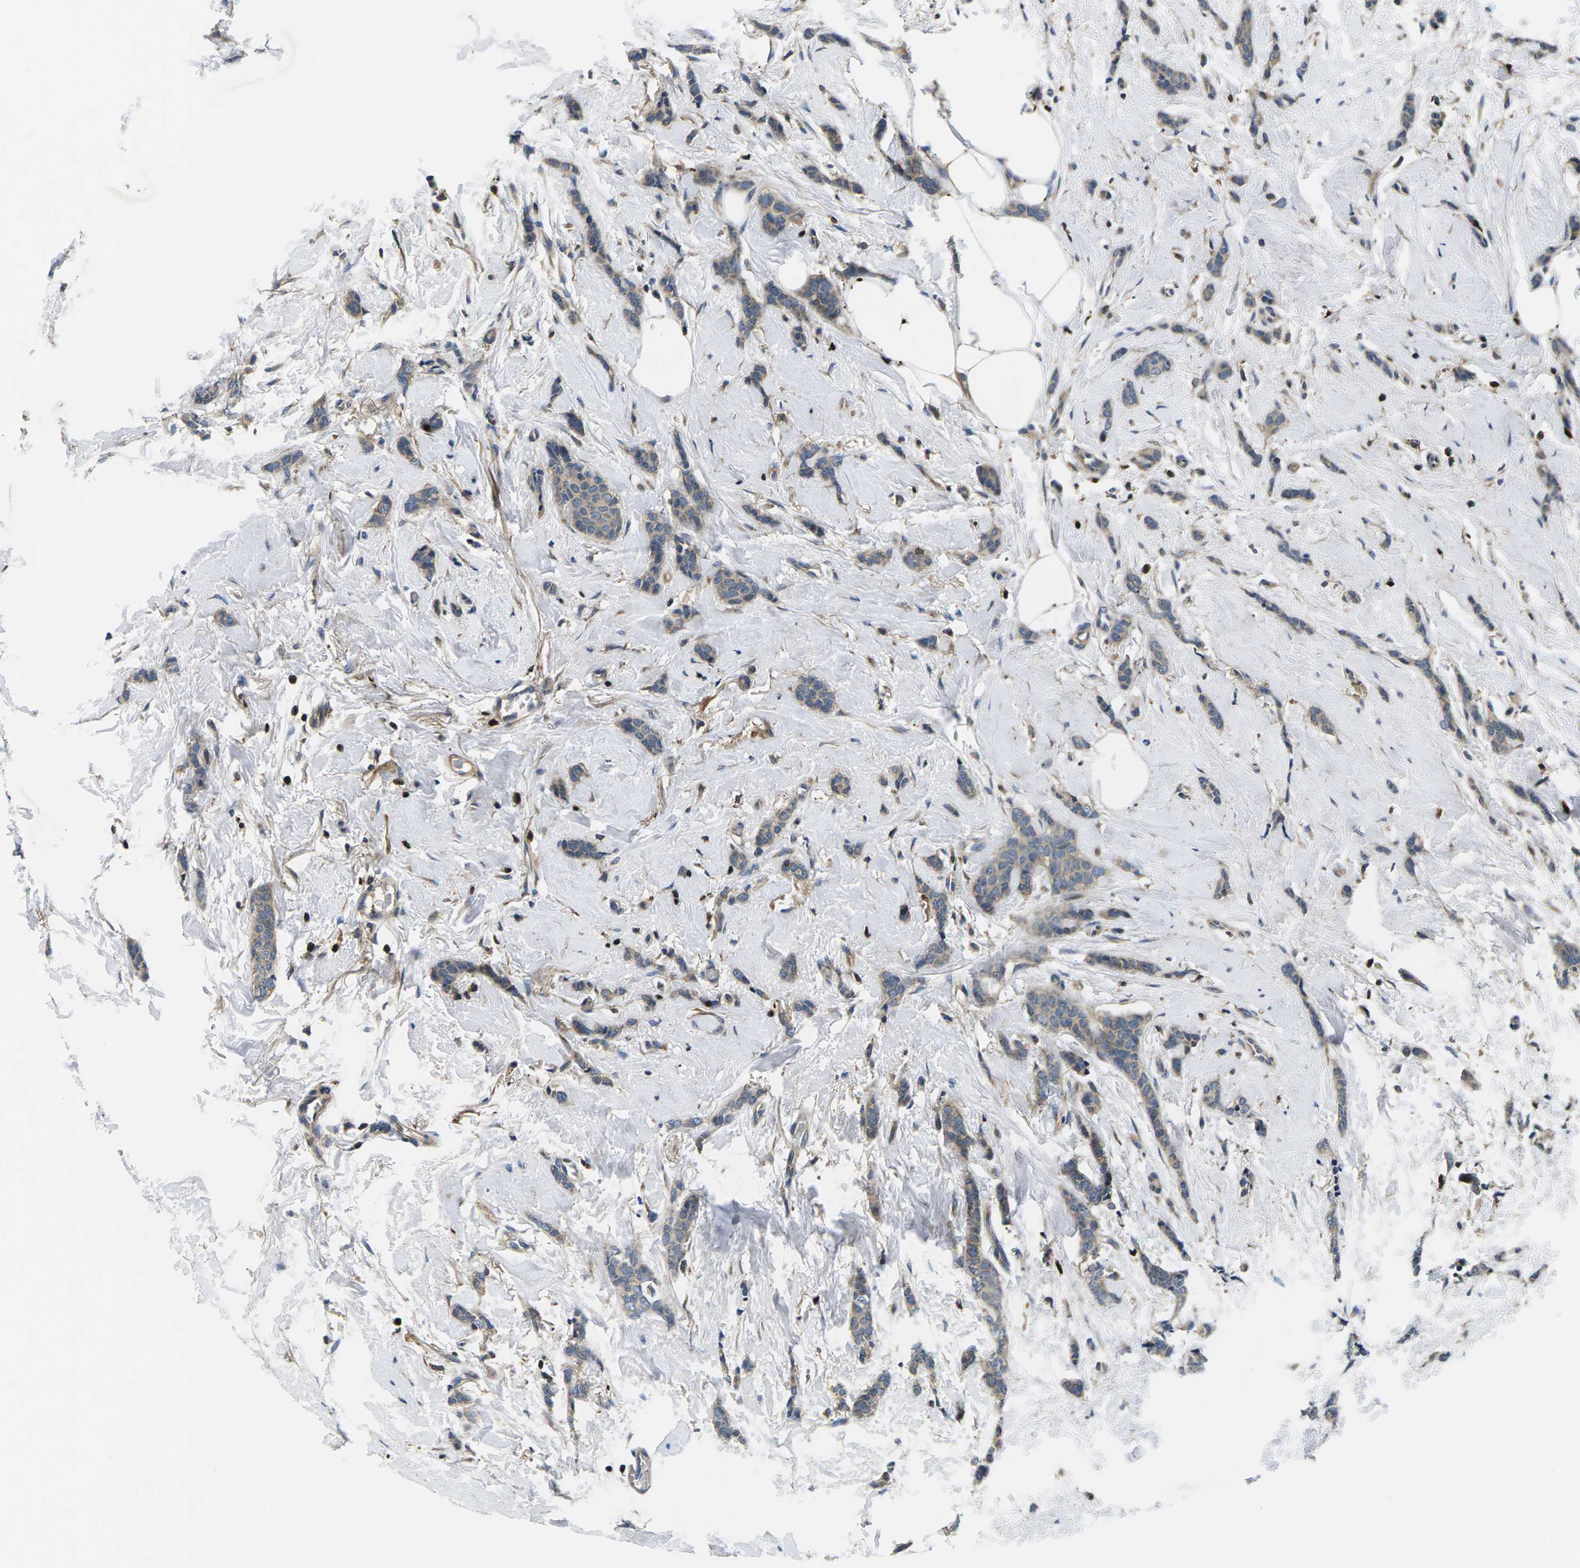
{"staining": {"intensity": "weak", "quantity": ">75%", "location": "cytoplasmic/membranous"}, "tissue": "breast cancer", "cell_type": "Tumor cells", "image_type": "cancer", "snomed": [{"axis": "morphology", "description": "Lobular carcinoma"}, {"axis": "topography", "description": "Skin"}, {"axis": "topography", "description": "Breast"}], "caption": "This histopathology image exhibits IHC staining of human breast cancer (lobular carcinoma), with low weak cytoplasmic/membranous staining in about >75% of tumor cells.", "gene": "PLCE1", "patient": {"sex": "female", "age": 46}}